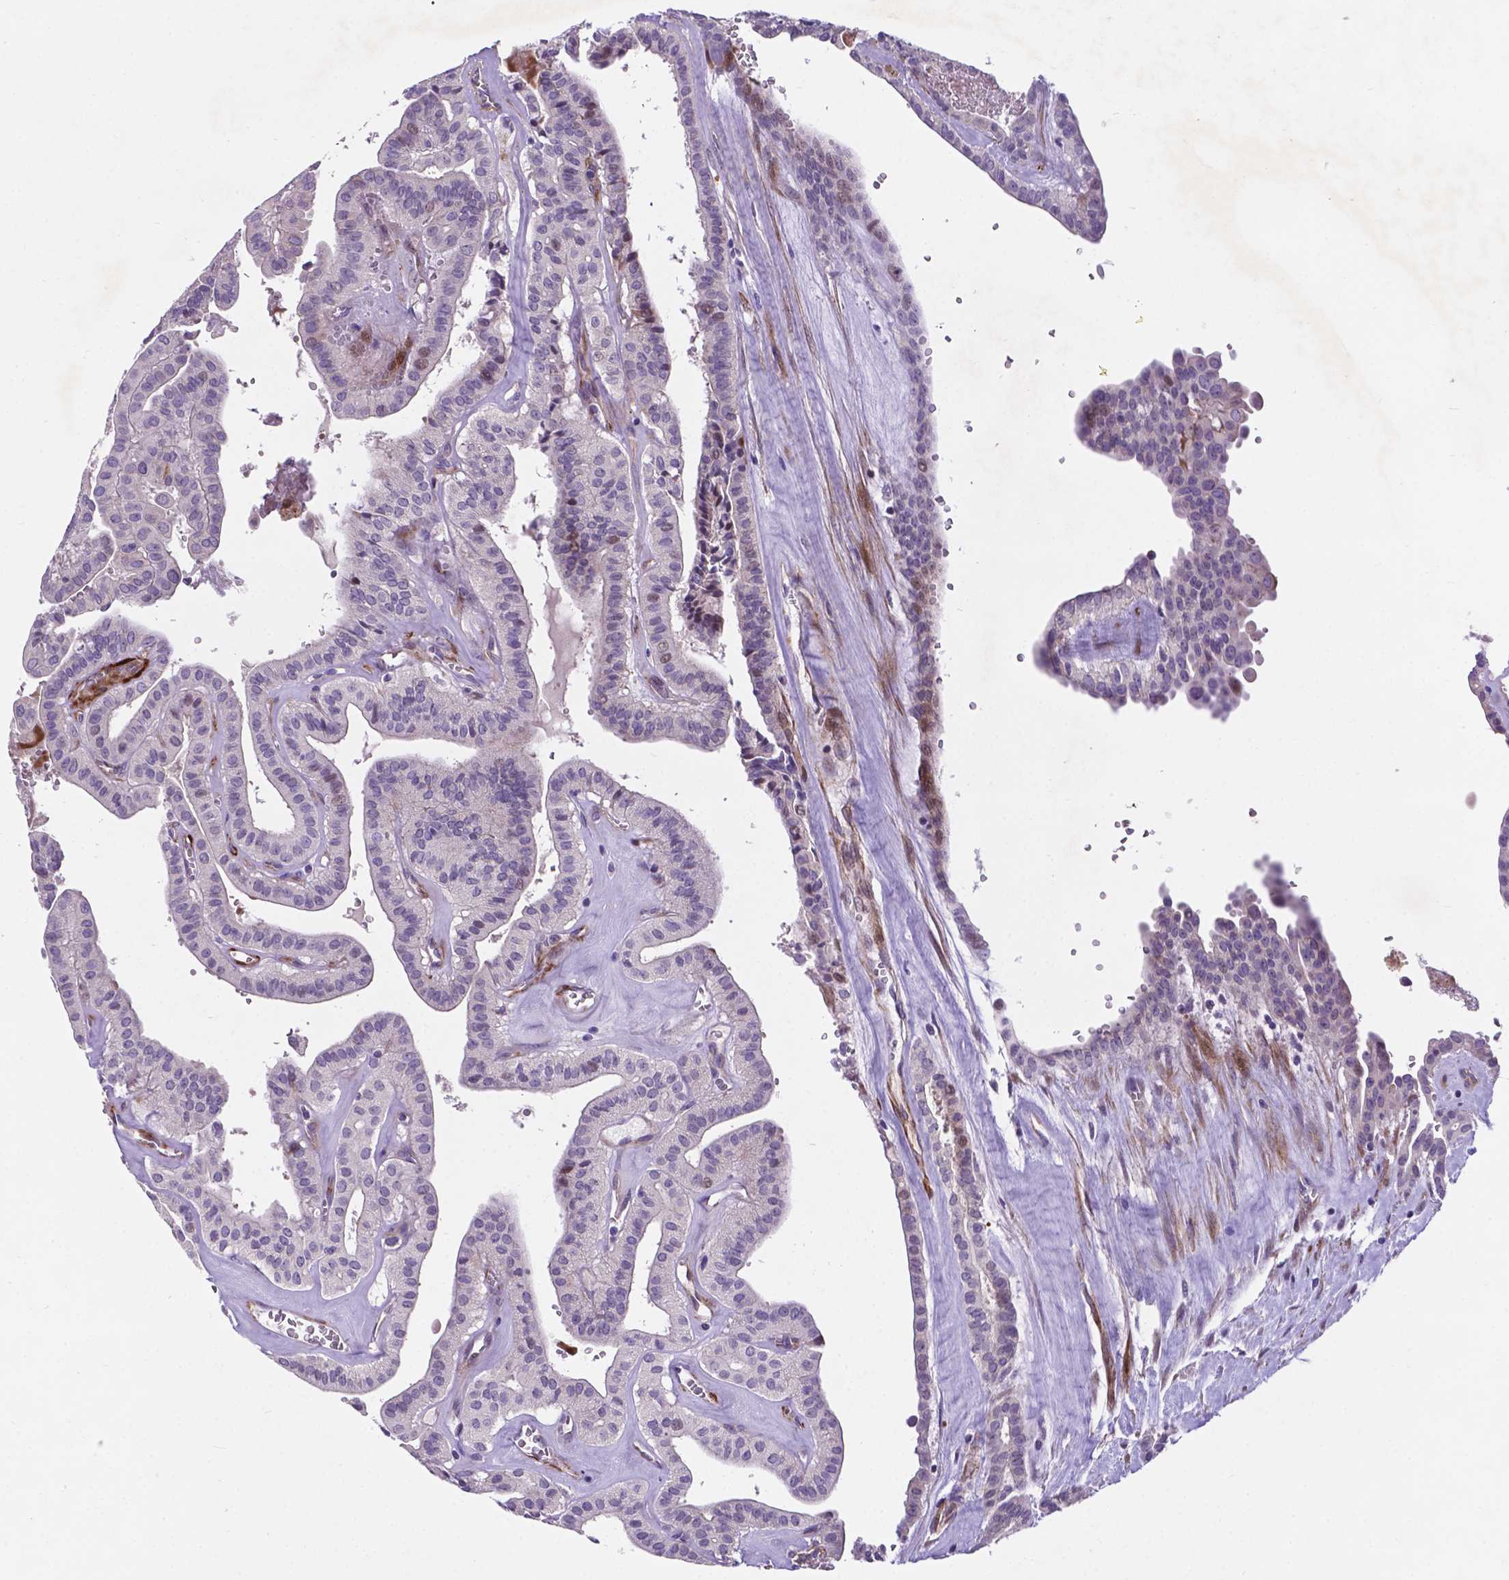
{"staining": {"intensity": "moderate", "quantity": "<25%", "location": "cytoplasmic/membranous"}, "tissue": "thyroid cancer", "cell_type": "Tumor cells", "image_type": "cancer", "snomed": [{"axis": "morphology", "description": "Papillary adenocarcinoma, NOS"}, {"axis": "topography", "description": "Thyroid gland"}], "caption": "IHC image of neoplastic tissue: thyroid cancer (papillary adenocarcinoma) stained using immunohistochemistry exhibits low levels of moderate protein expression localized specifically in the cytoplasmic/membranous of tumor cells, appearing as a cytoplasmic/membranous brown color.", "gene": "PFKFB4", "patient": {"sex": "male", "age": 52}}